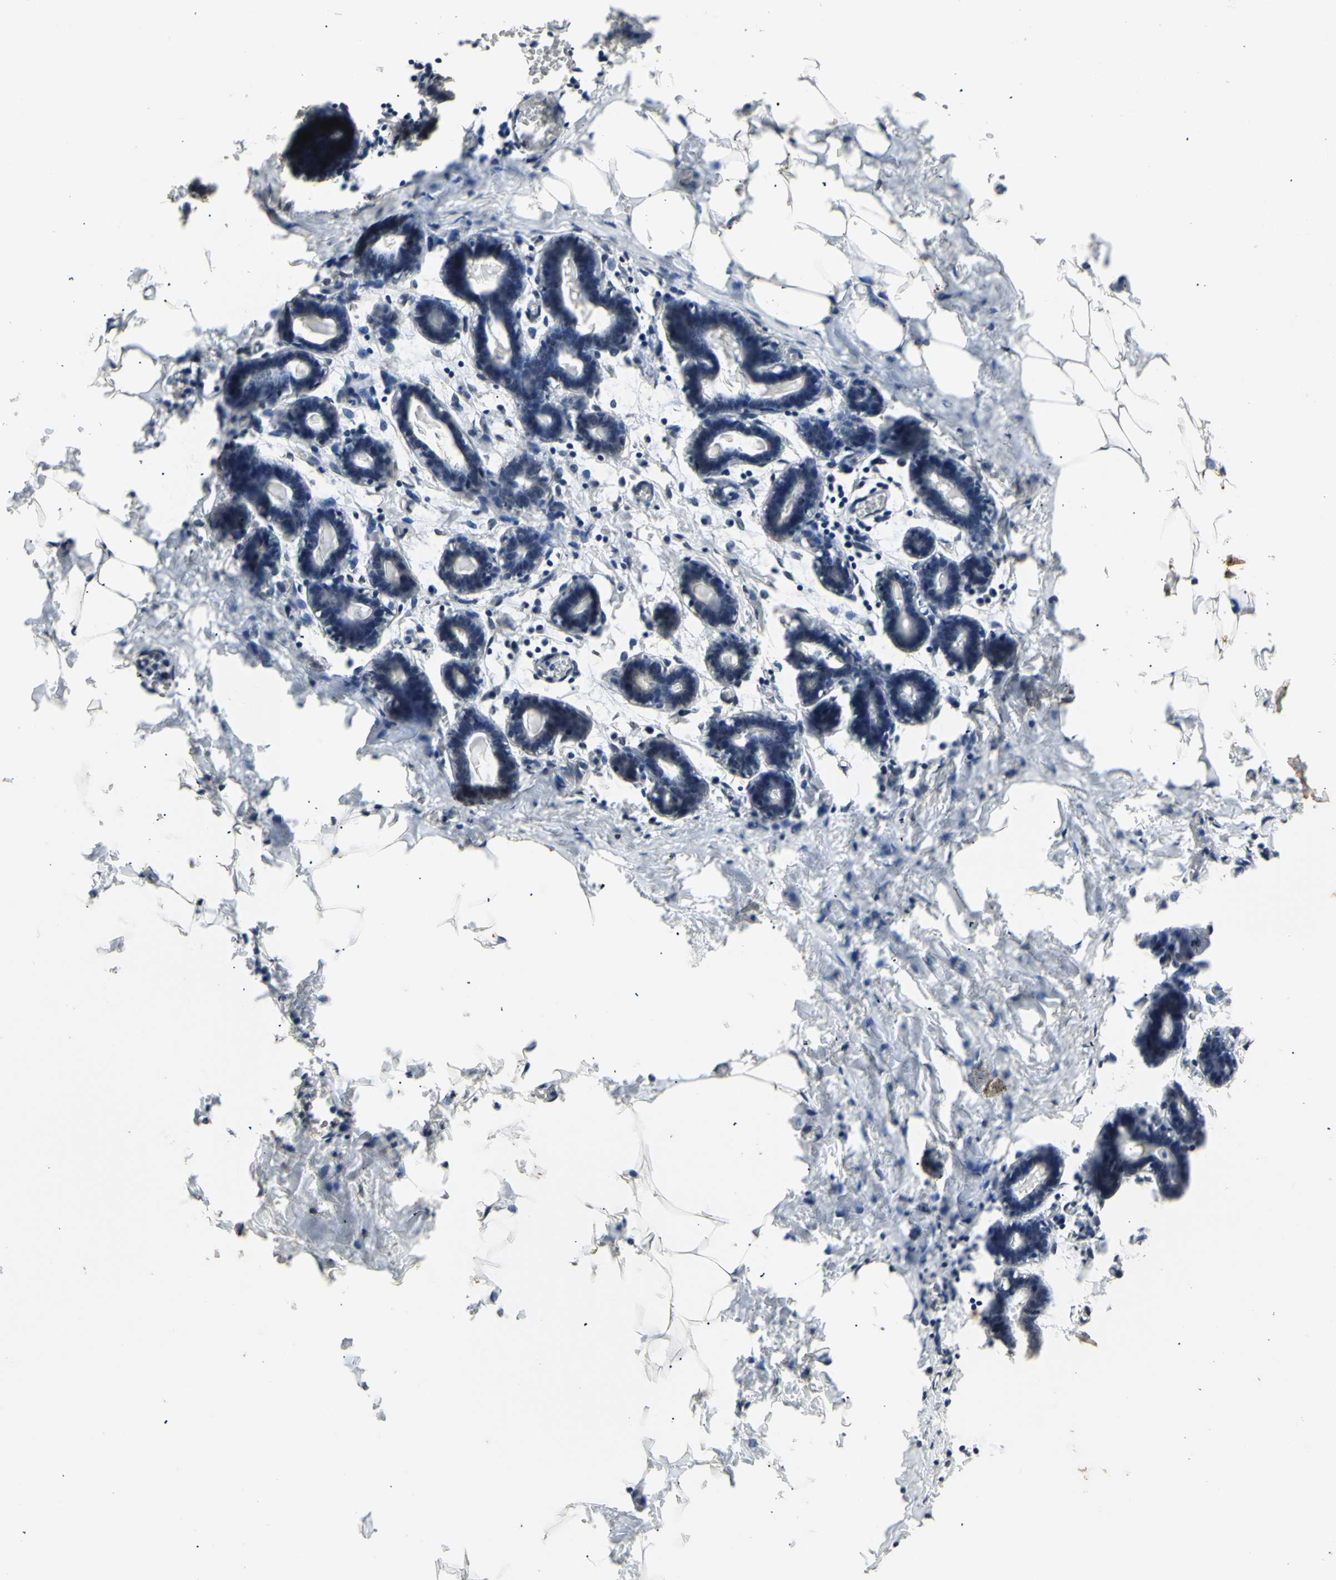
{"staining": {"intensity": "negative", "quantity": "none", "location": "none"}, "tissue": "breast", "cell_type": "Adipocytes", "image_type": "normal", "snomed": [{"axis": "morphology", "description": "Normal tissue, NOS"}, {"axis": "topography", "description": "Breast"}], "caption": "Breast stained for a protein using immunohistochemistry reveals no expression adipocytes.", "gene": "GTF2E2", "patient": {"sex": "female", "age": 27}}